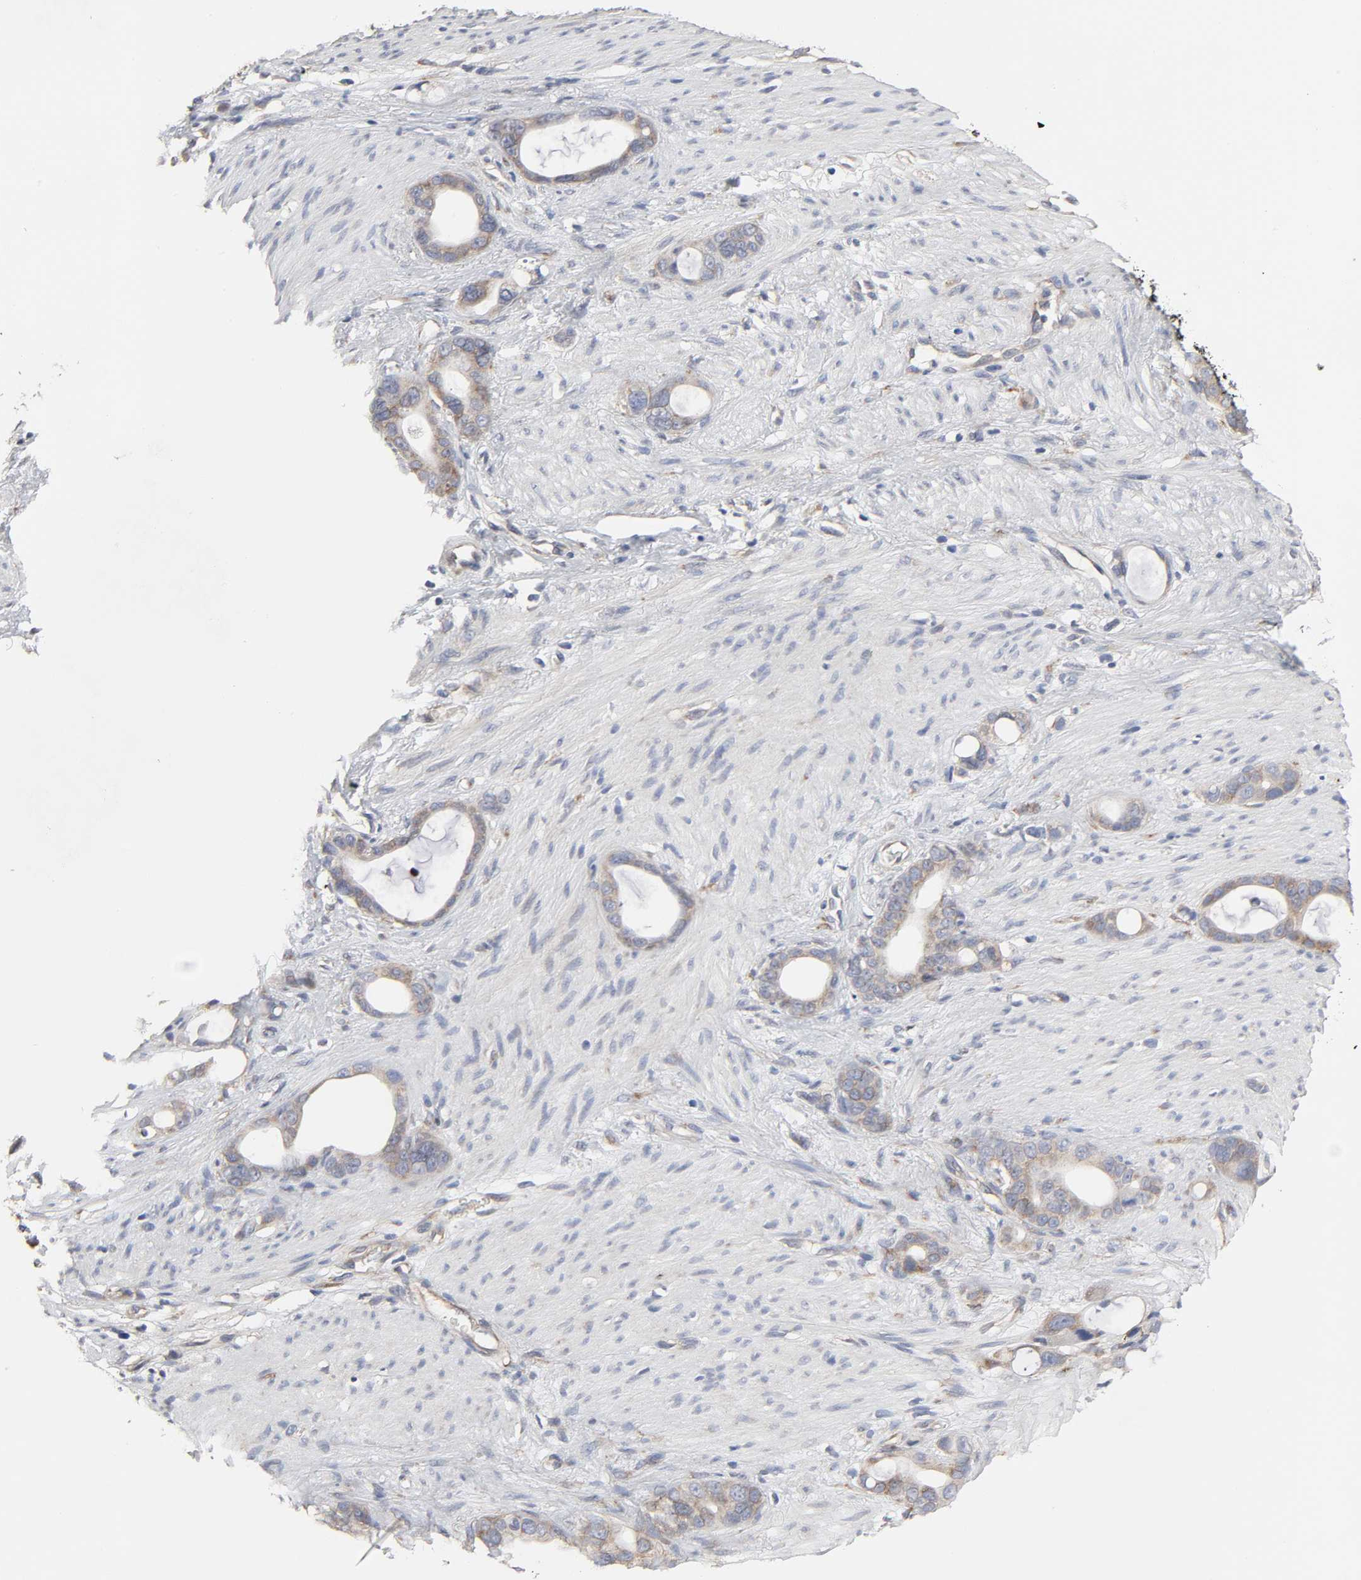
{"staining": {"intensity": "weak", "quantity": ">75%", "location": "cytoplasmic/membranous"}, "tissue": "stomach cancer", "cell_type": "Tumor cells", "image_type": "cancer", "snomed": [{"axis": "morphology", "description": "Adenocarcinoma, NOS"}, {"axis": "topography", "description": "Stomach"}], "caption": "A micrograph of human stomach adenocarcinoma stained for a protein reveals weak cytoplasmic/membranous brown staining in tumor cells.", "gene": "HDLBP", "patient": {"sex": "female", "age": 75}}